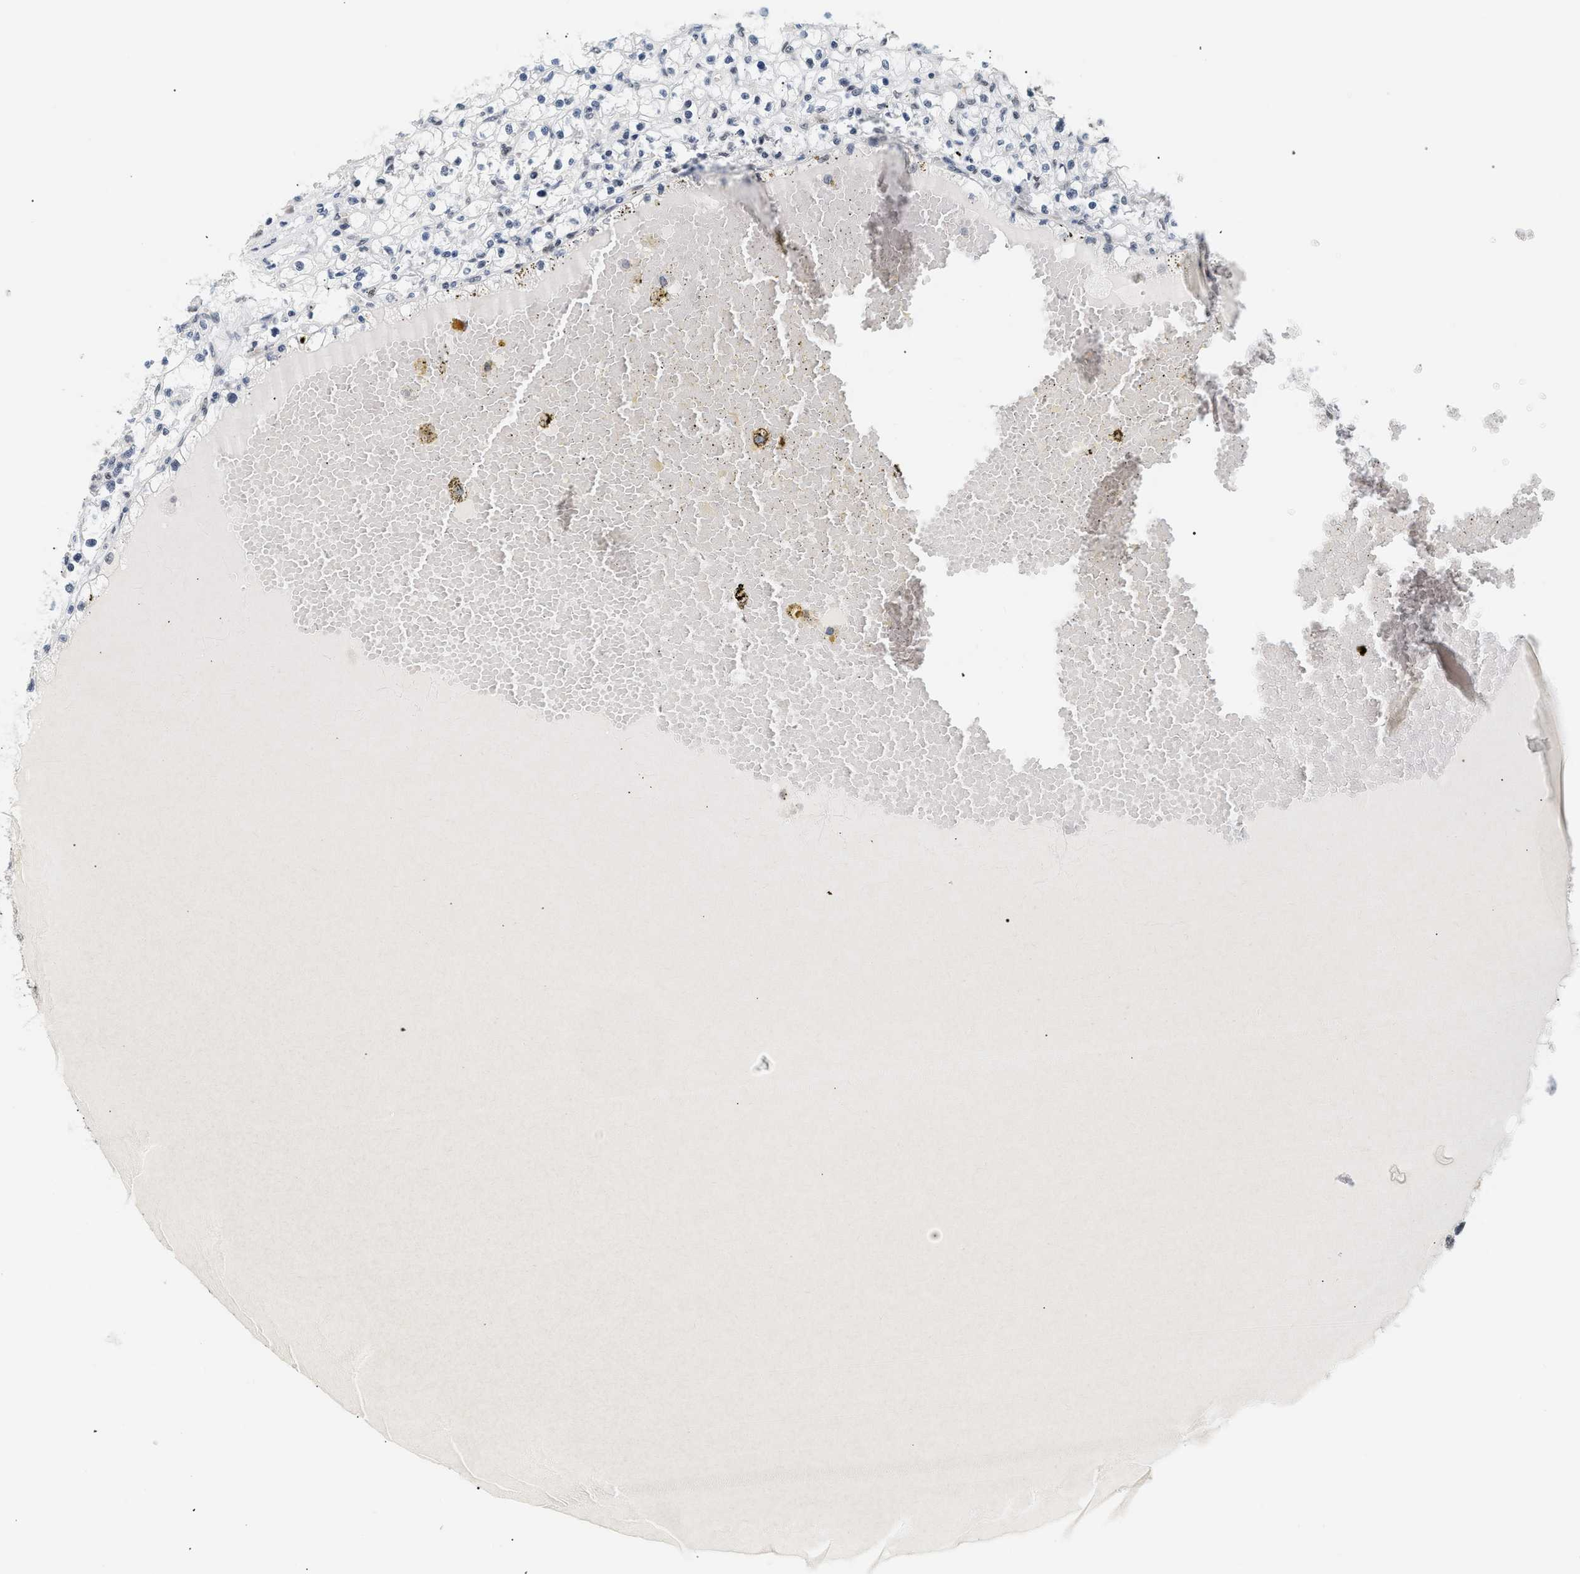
{"staining": {"intensity": "negative", "quantity": "none", "location": "none"}, "tissue": "renal cancer", "cell_type": "Tumor cells", "image_type": "cancer", "snomed": [{"axis": "morphology", "description": "Adenocarcinoma, NOS"}, {"axis": "topography", "description": "Kidney"}], "caption": "Human renal adenocarcinoma stained for a protein using immunohistochemistry exhibits no expression in tumor cells.", "gene": "THOC1", "patient": {"sex": "male", "age": 56}}